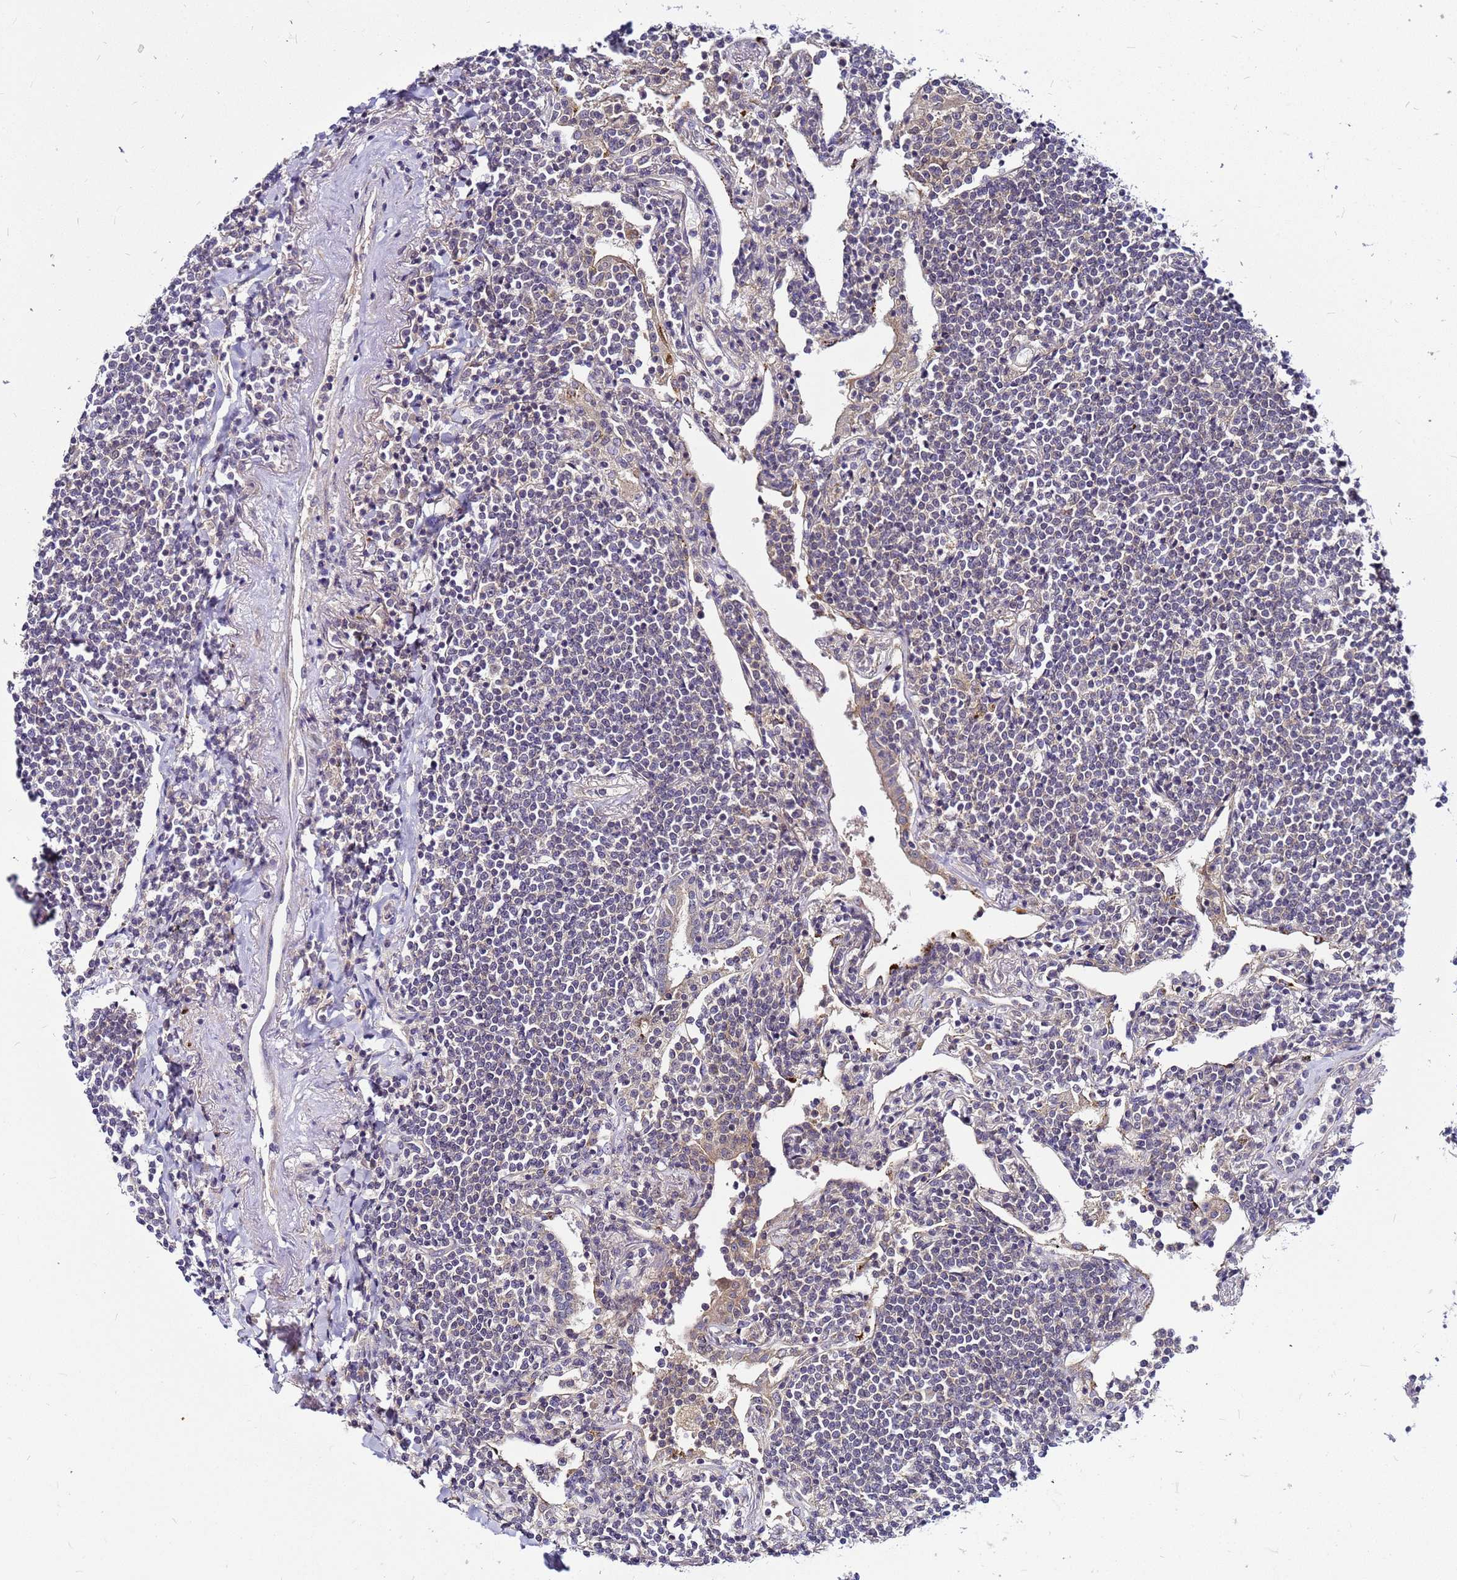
{"staining": {"intensity": "negative", "quantity": "none", "location": "none"}, "tissue": "lymphoma", "cell_type": "Tumor cells", "image_type": "cancer", "snomed": [{"axis": "morphology", "description": "Malignant lymphoma, non-Hodgkin's type, Low grade"}, {"axis": "topography", "description": "Lung"}], "caption": "High magnification brightfield microscopy of low-grade malignant lymphoma, non-Hodgkin's type stained with DAB (brown) and counterstained with hematoxylin (blue): tumor cells show no significant positivity. (DAB (3,3'-diaminobenzidine) immunohistochemistry (IHC) visualized using brightfield microscopy, high magnification).", "gene": "SAT1", "patient": {"sex": "female", "age": 71}}